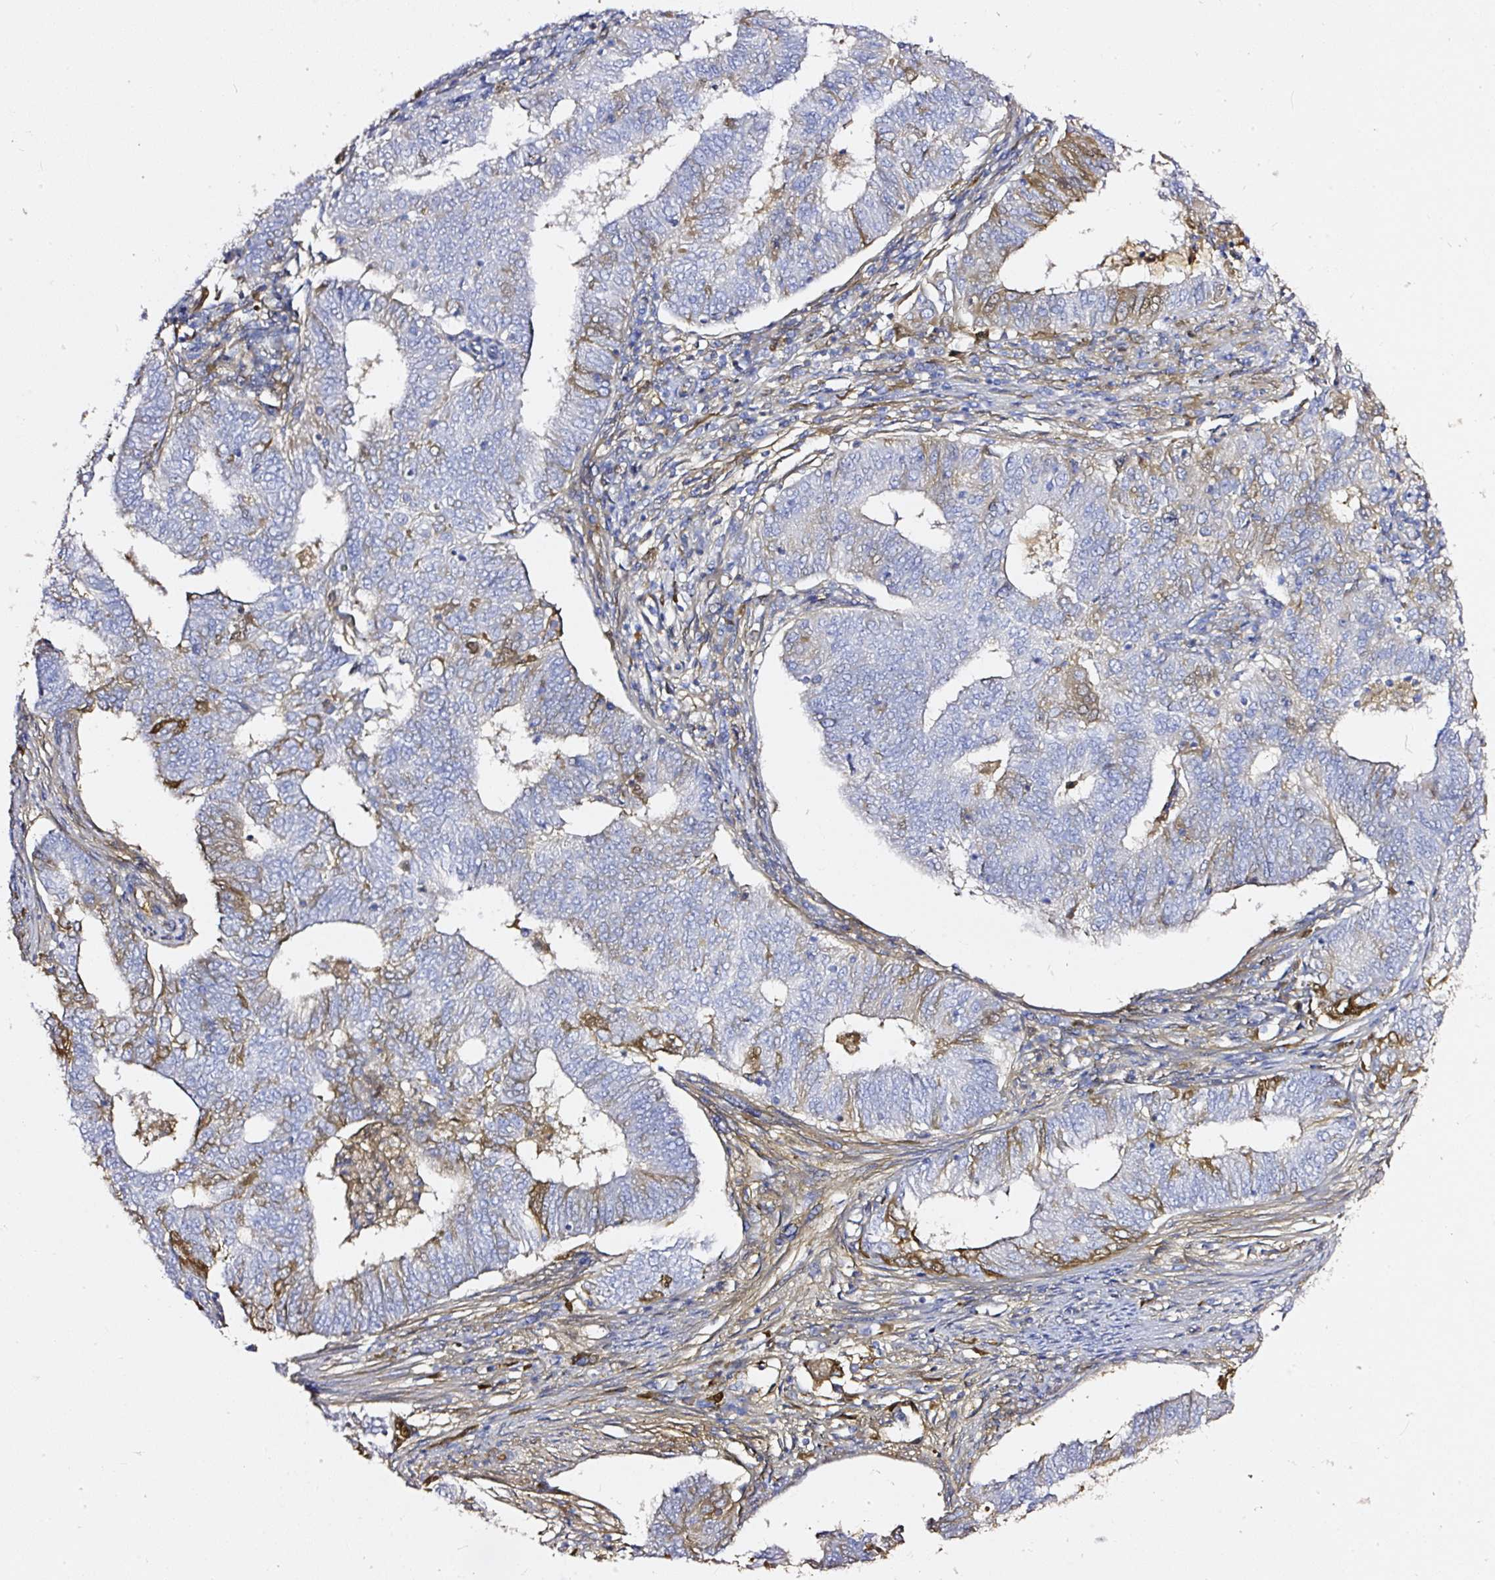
{"staining": {"intensity": "moderate", "quantity": "25%-75%", "location": "cytoplasmic/membranous,nuclear"}, "tissue": "endometrial cancer", "cell_type": "Tumor cells", "image_type": "cancer", "snomed": [{"axis": "morphology", "description": "Adenocarcinoma, NOS"}, {"axis": "topography", "description": "Endometrium"}], "caption": "An image showing moderate cytoplasmic/membranous and nuclear staining in about 25%-75% of tumor cells in adenocarcinoma (endometrial), as visualized by brown immunohistochemical staining.", "gene": "CLEC3B", "patient": {"sex": "female", "age": 62}}